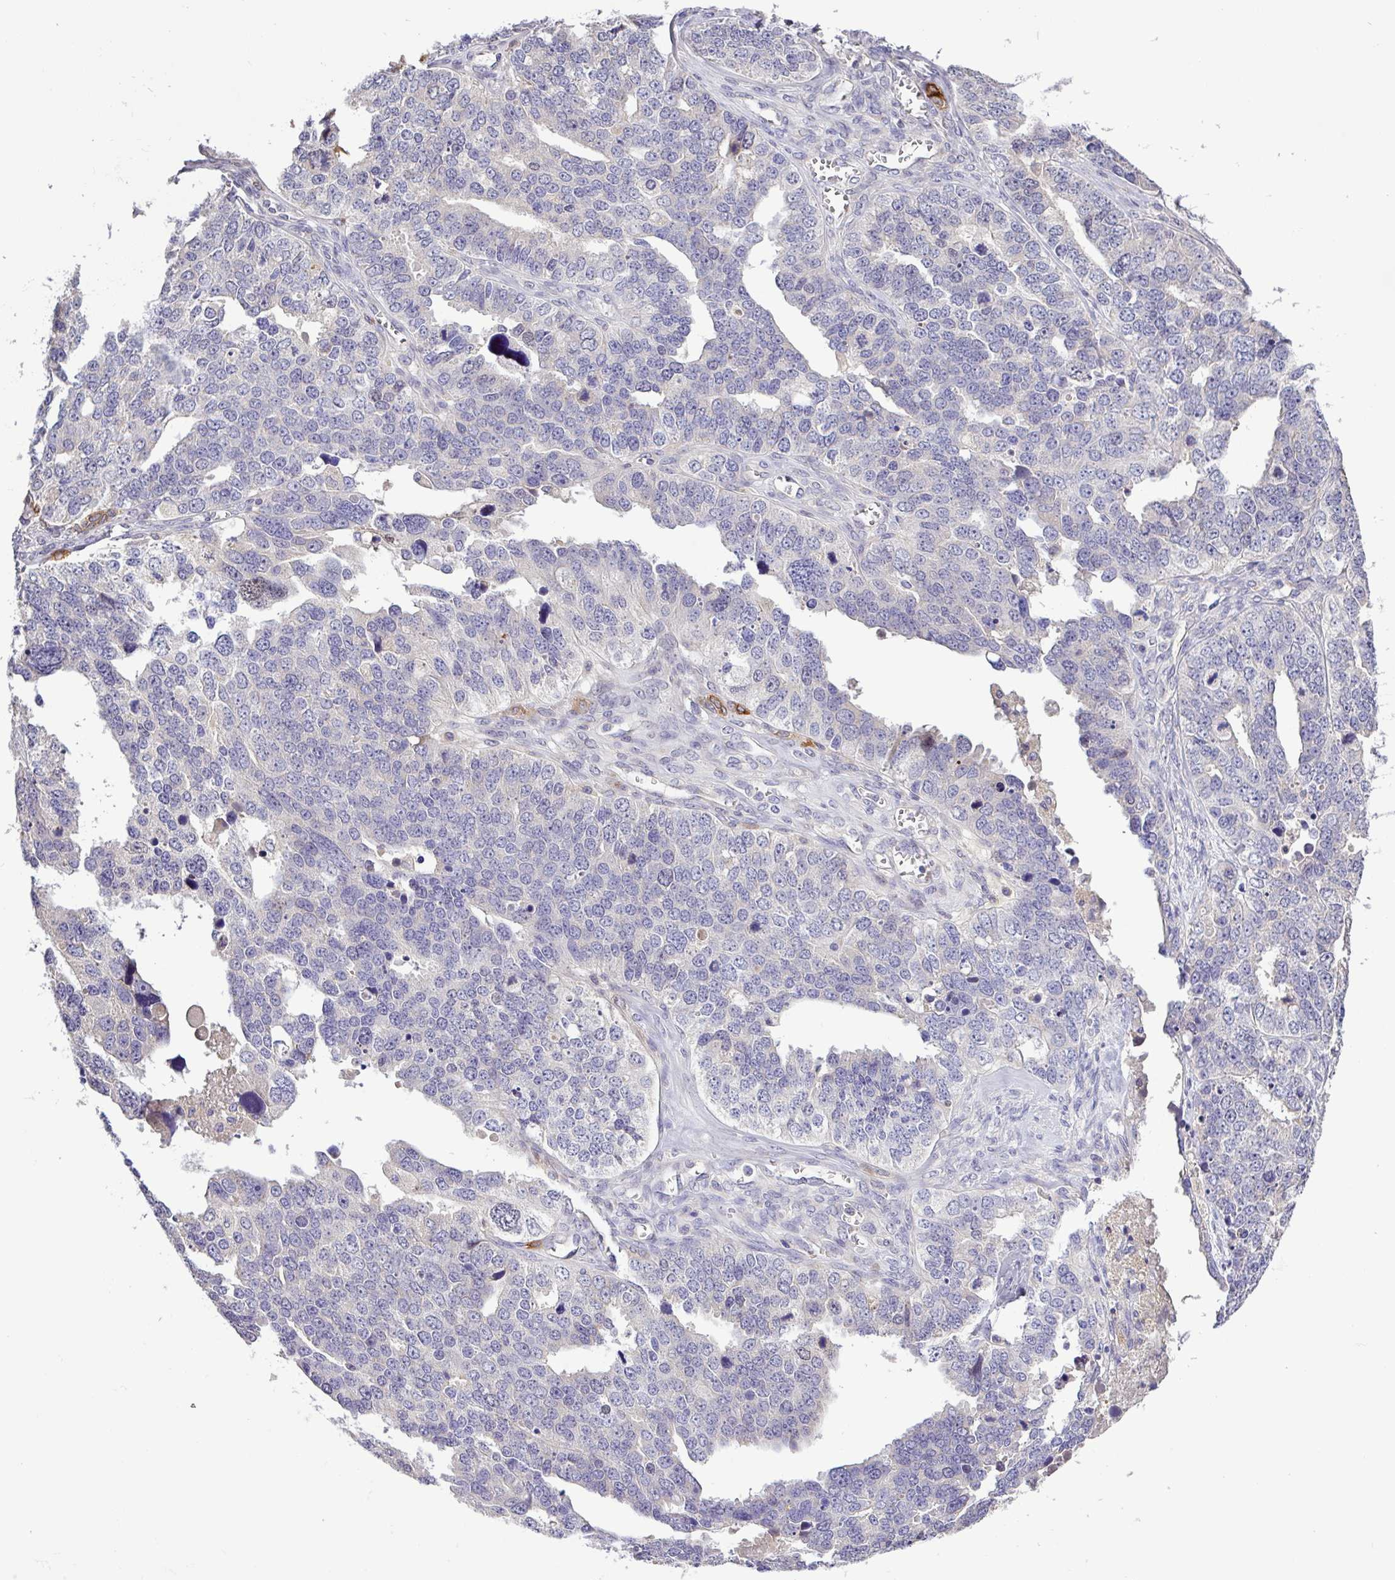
{"staining": {"intensity": "moderate", "quantity": "<25%", "location": "cytoplasmic/membranous"}, "tissue": "ovarian cancer", "cell_type": "Tumor cells", "image_type": "cancer", "snomed": [{"axis": "morphology", "description": "Cystadenocarcinoma, serous, NOS"}, {"axis": "topography", "description": "Ovary"}], "caption": "High-magnification brightfield microscopy of ovarian serous cystadenocarcinoma stained with DAB (brown) and counterstained with hematoxylin (blue). tumor cells exhibit moderate cytoplasmic/membranous staining is present in approximately<25% of cells.", "gene": "SFTPB", "patient": {"sex": "female", "age": 76}}